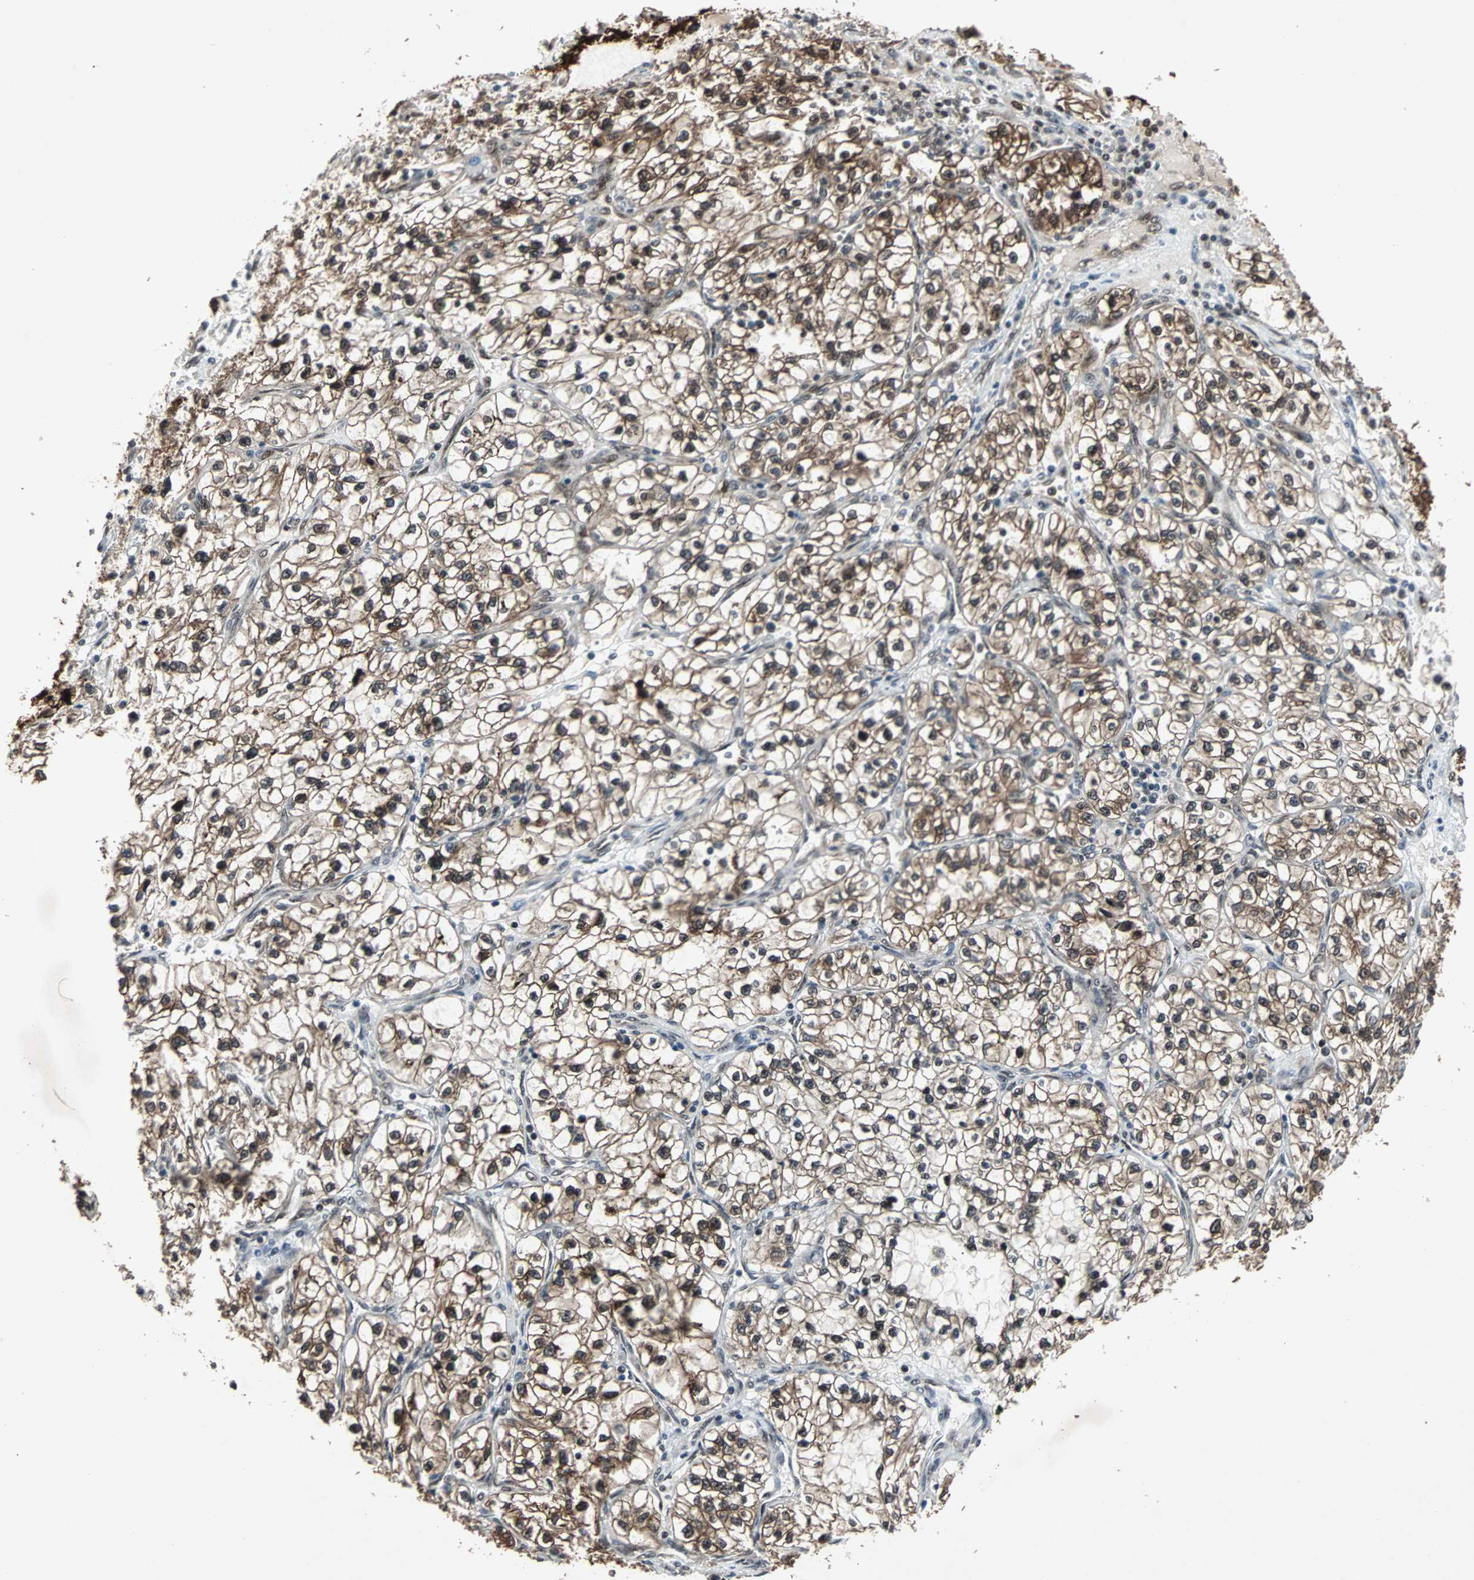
{"staining": {"intensity": "strong", "quantity": ">75%", "location": "cytoplasmic/membranous,nuclear"}, "tissue": "renal cancer", "cell_type": "Tumor cells", "image_type": "cancer", "snomed": [{"axis": "morphology", "description": "Adenocarcinoma, NOS"}, {"axis": "topography", "description": "Kidney"}], "caption": "Protein expression analysis of human renal adenocarcinoma reveals strong cytoplasmic/membranous and nuclear positivity in about >75% of tumor cells. (DAB (3,3'-diaminobenzidine) IHC with brightfield microscopy, high magnification).", "gene": "ACLY", "patient": {"sex": "female", "age": 57}}